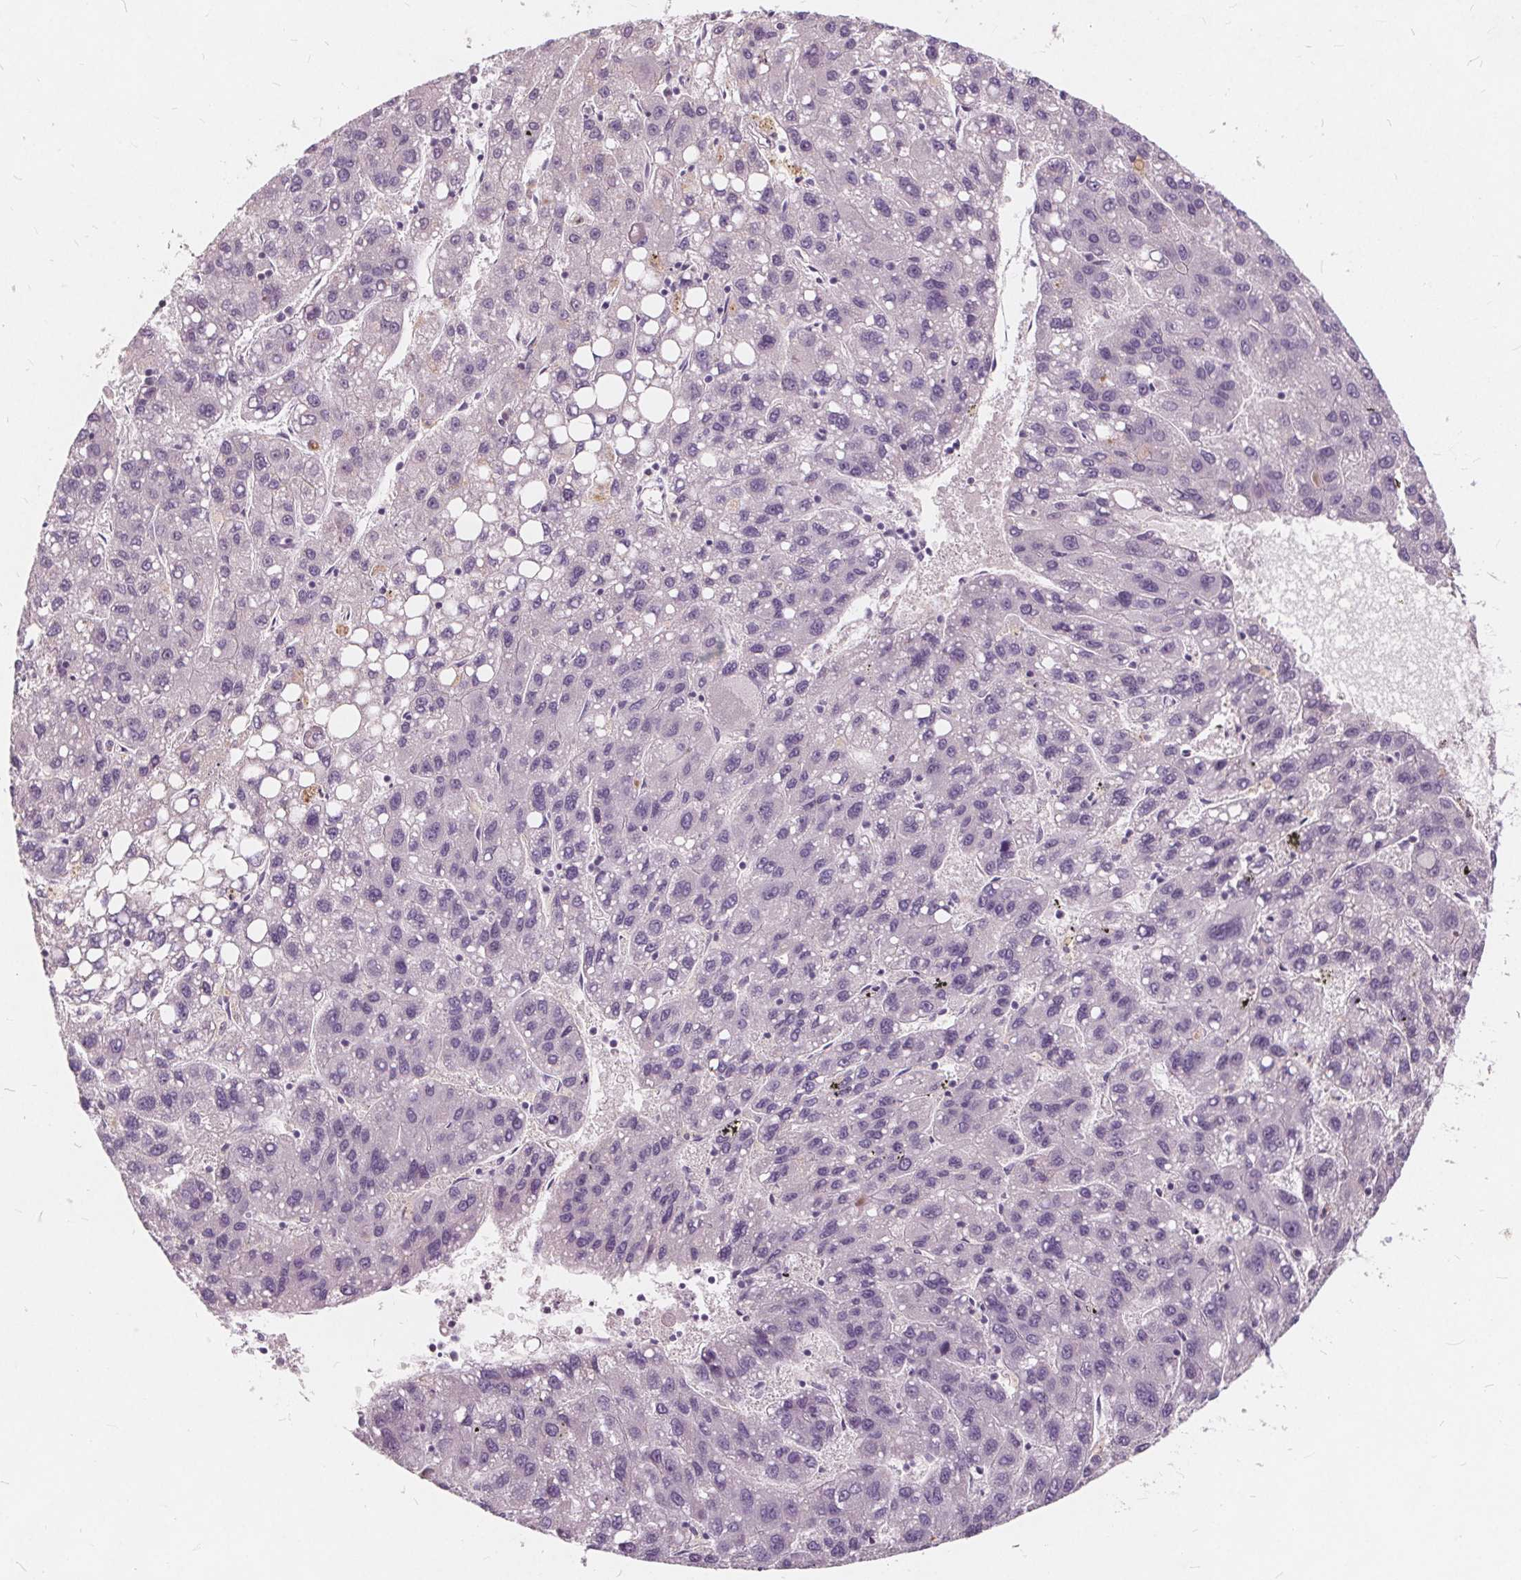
{"staining": {"intensity": "negative", "quantity": "none", "location": "none"}, "tissue": "liver cancer", "cell_type": "Tumor cells", "image_type": "cancer", "snomed": [{"axis": "morphology", "description": "Carcinoma, Hepatocellular, NOS"}, {"axis": "topography", "description": "Liver"}], "caption": "The micrograph exhibits no staining of tumor cells in liver cancer (hepatocellular carcinoma).", "gene": "PLA2G2E", "patient": {"sex": "female", "age": 82}}